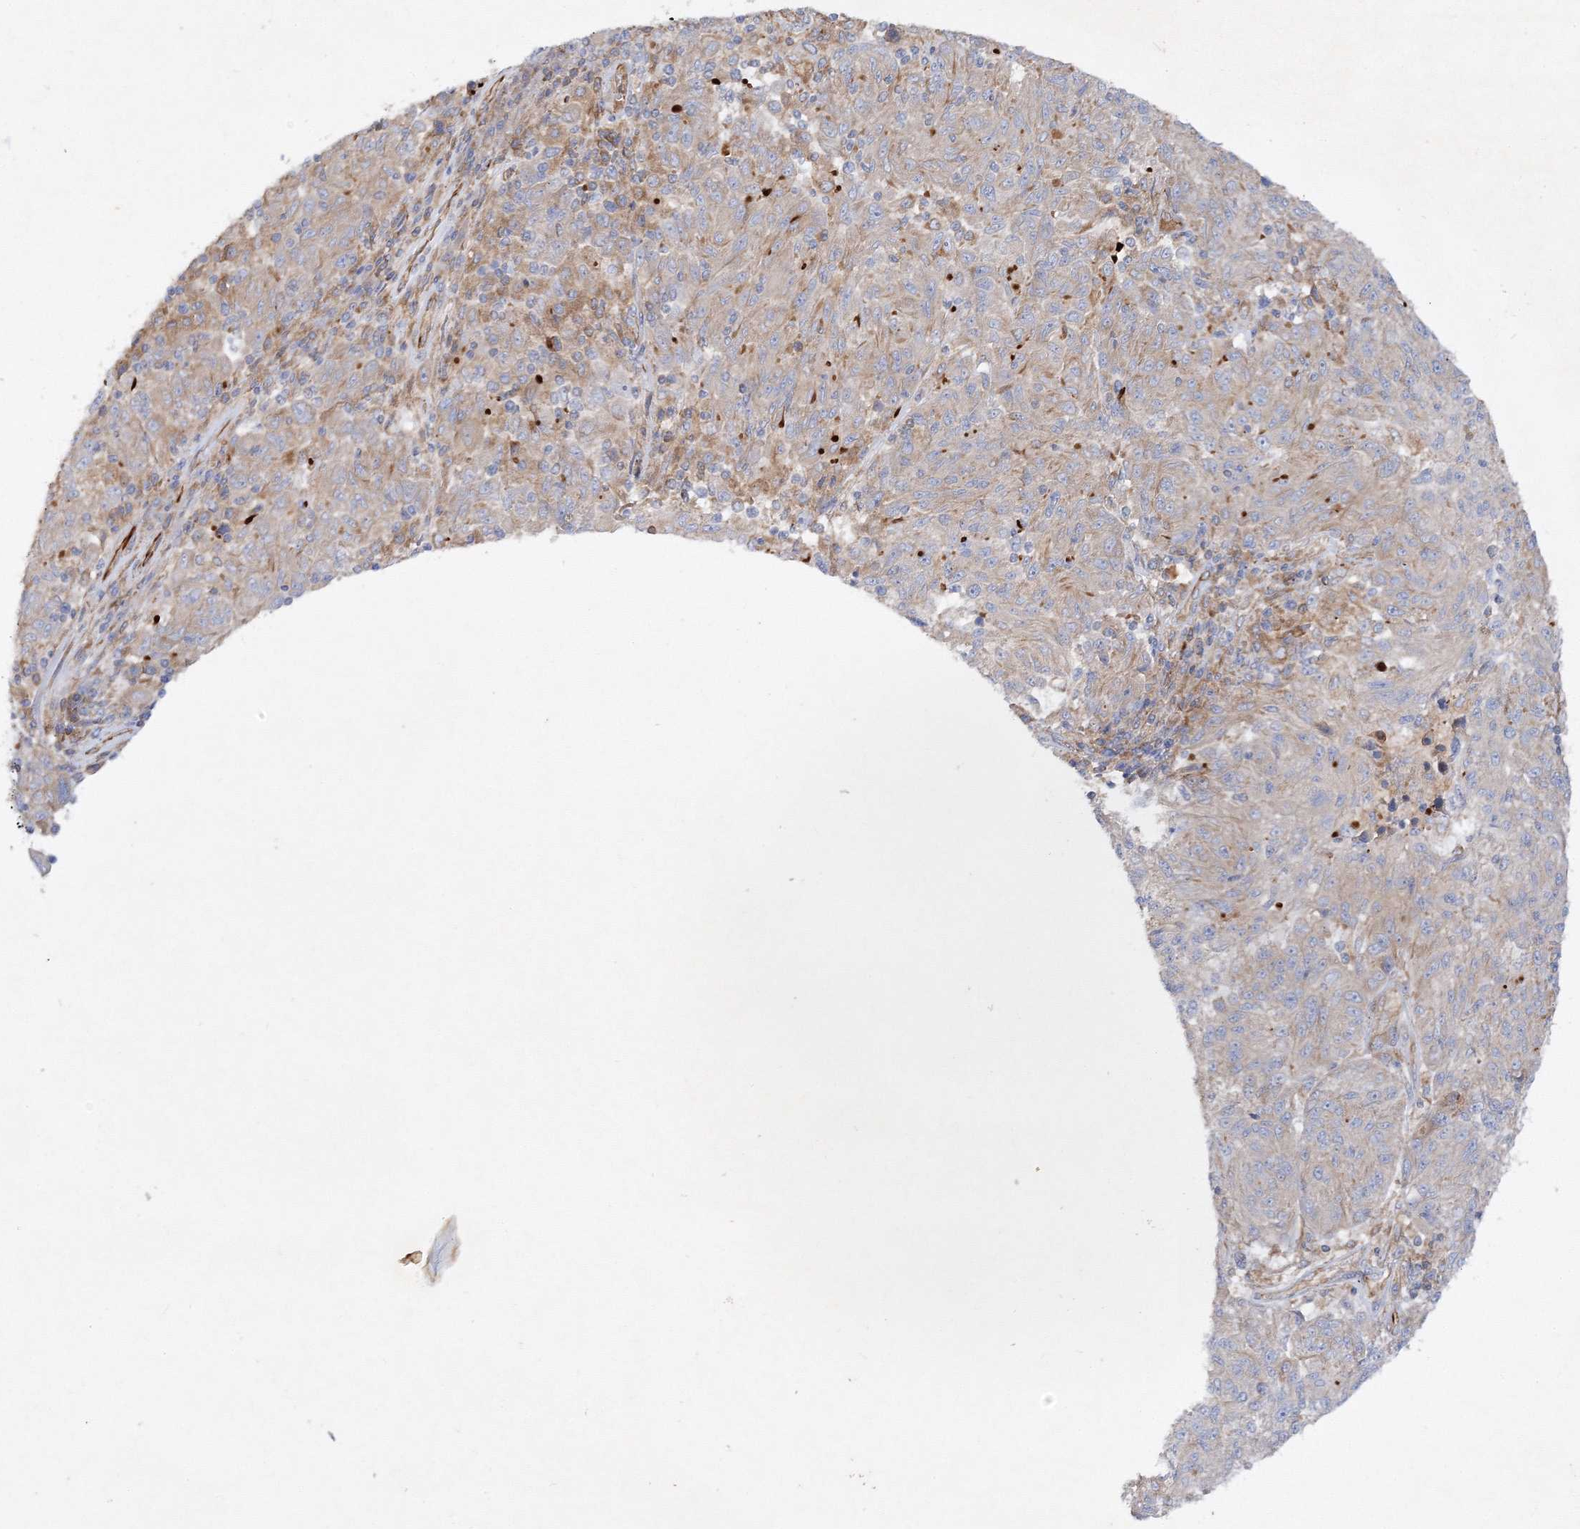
{"staining": {"intensity": "weak", "quantity": "25%-75%", "location": "cytoplasmic/membranous"}, "tissue": "melanoma", "cell_type": "Tumor cells", "image_type": "cancer", "snomed": [{"axis": "morphology", "description": "Malignant melanoma, NOS"}, {"axis": "topography", "description": "Skin"}], "caption": "Malignant melanoma stained for a protein (brown) reveals weak cytoplasmic/membranous positive expression in about 25%-75% of tumor cells.", "gene": "WDR37", "patient": {"sex": "male", "age": 53}}